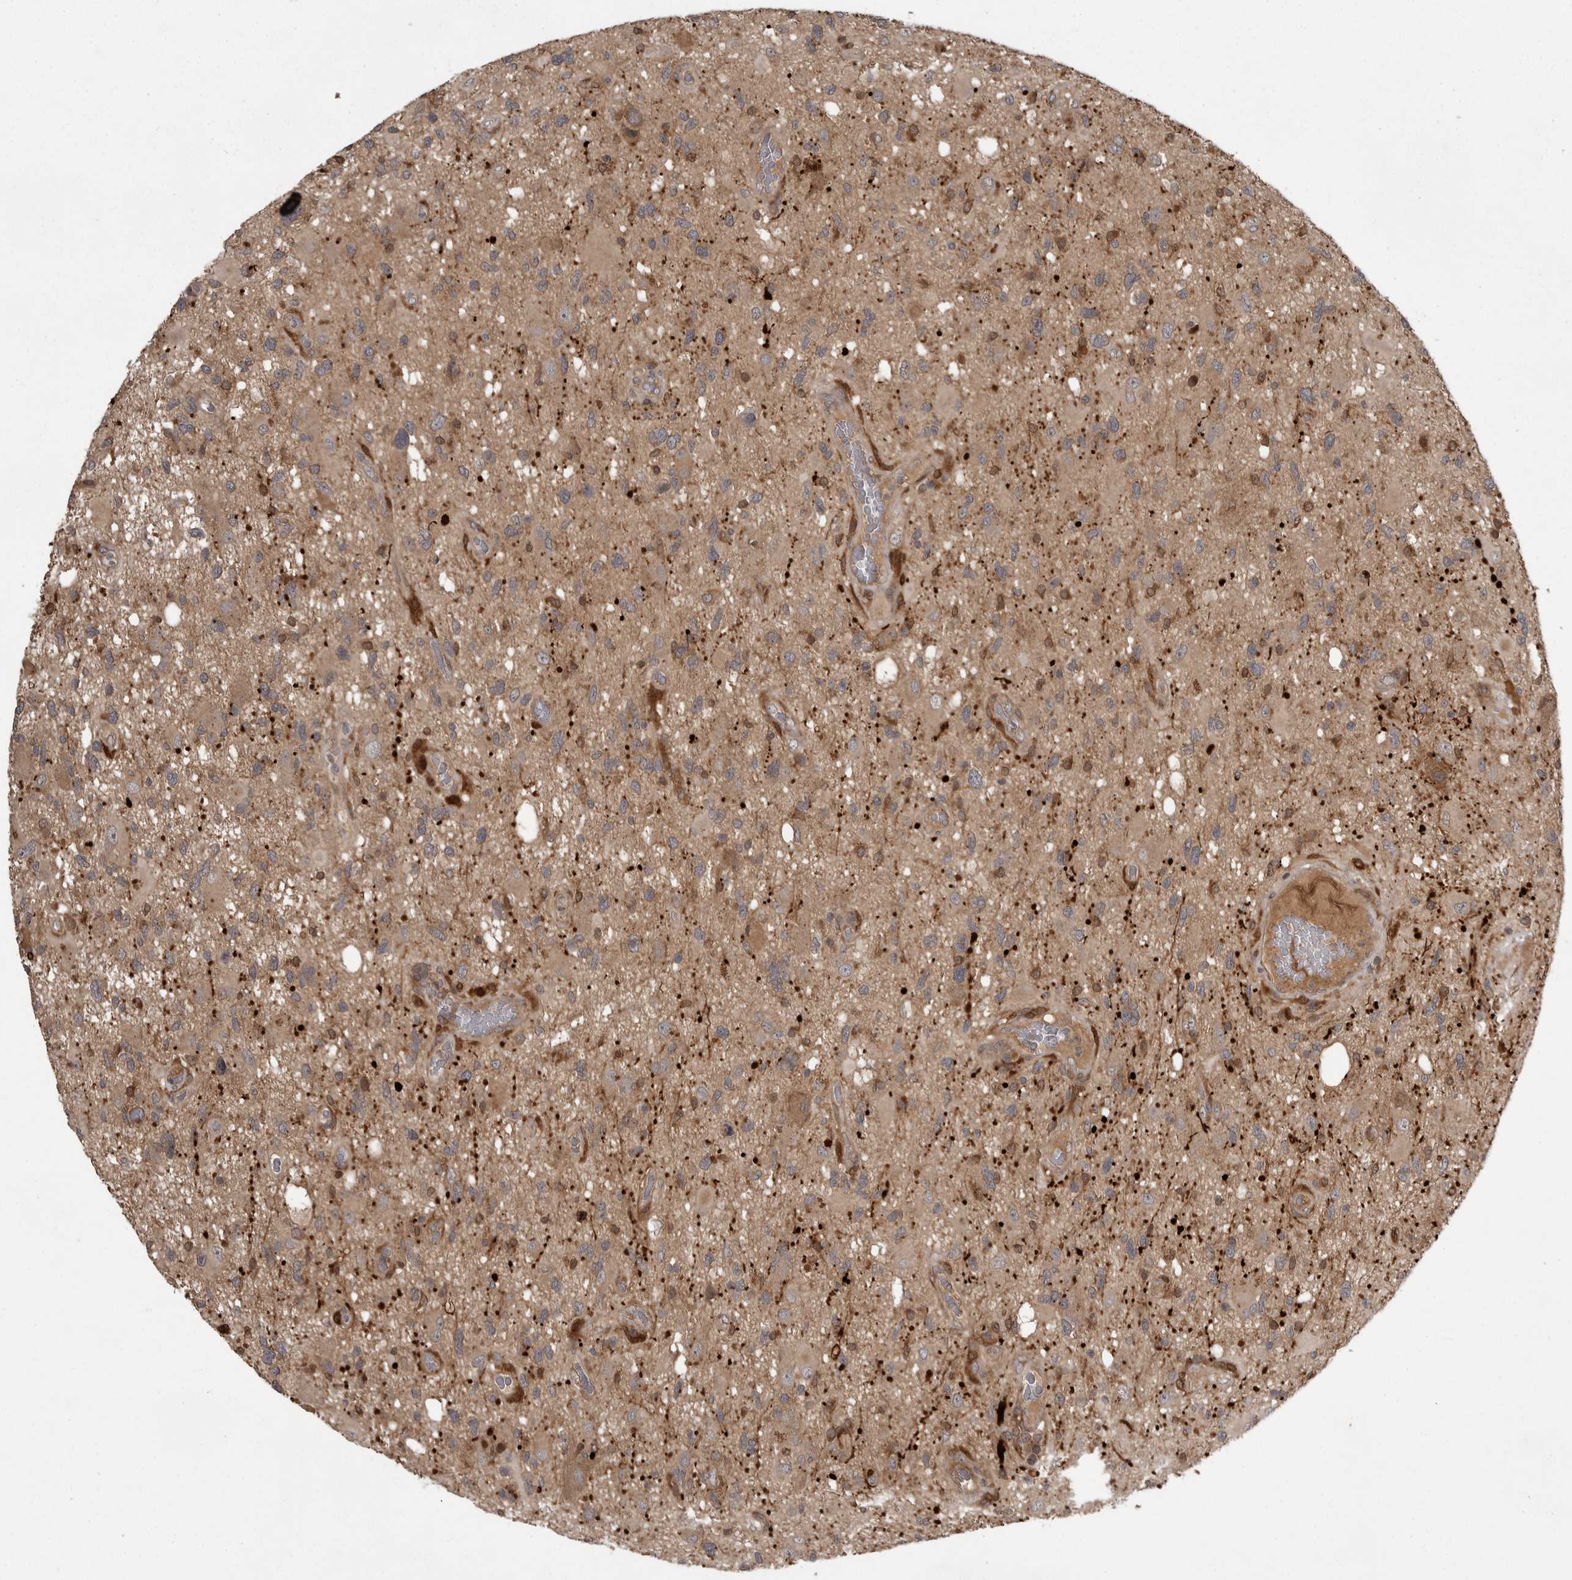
{"staining": {"intensity": "weak", "quantity": "25%-75%", "location": "cytoplasmic/membranous"}, "tissue": "glioma", "cell_type": "Tumor cells", "image_type": "cancer", "snomed": [{"axis": "morphology", "description": "Glioma, malignant, High grade"}, {"axis": "topography", "description": "Brain"}], "caption": "IHC of human malignant glioma (high-grade) displays low levels of weak cytoplasmic/membranous staining in about 25%-75% of tumor cells.", "gene": "GPR31", "patient": {"sex": "male", "age": 33}}